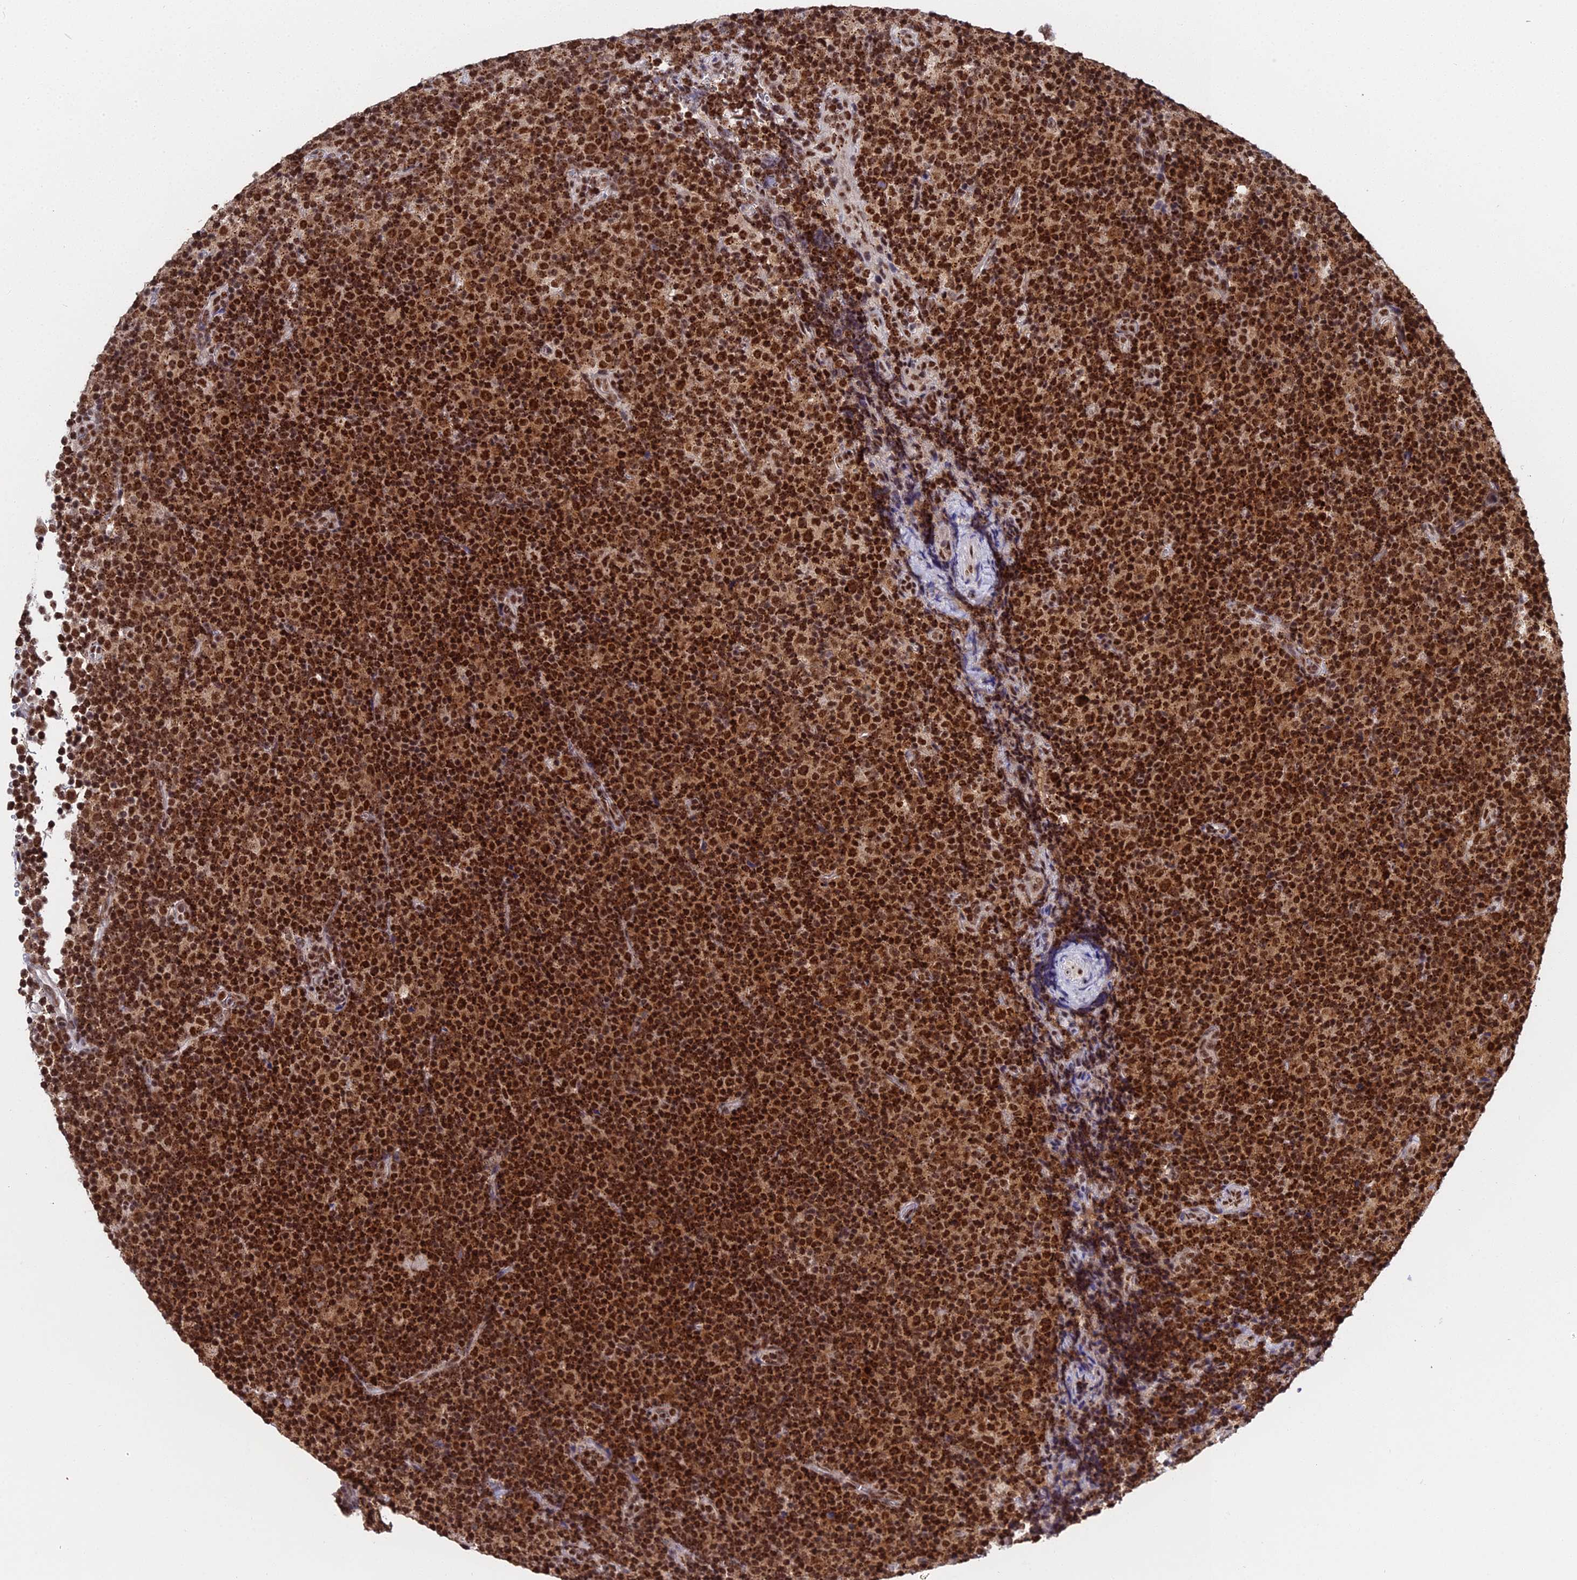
{"staining": {"intensity": "strong", "quantity": ">75%", "location": "nuclear"}, "tissue": "lymphoma", "cell_type": "Tumor cells", "image_type": "cancer", "snomed": [{"axis": "morphology", "description": "Malignant lymphoma, non-Hodgkin's type, Low grade"}, {"axis": "topography", "description": "Lymph node"}], "caption": "Lymphoma stained with a protein marker shows strong staining in tumor cells.", "gene": "MAGOHB", "patient": {"sex": "female", "age": 67}}